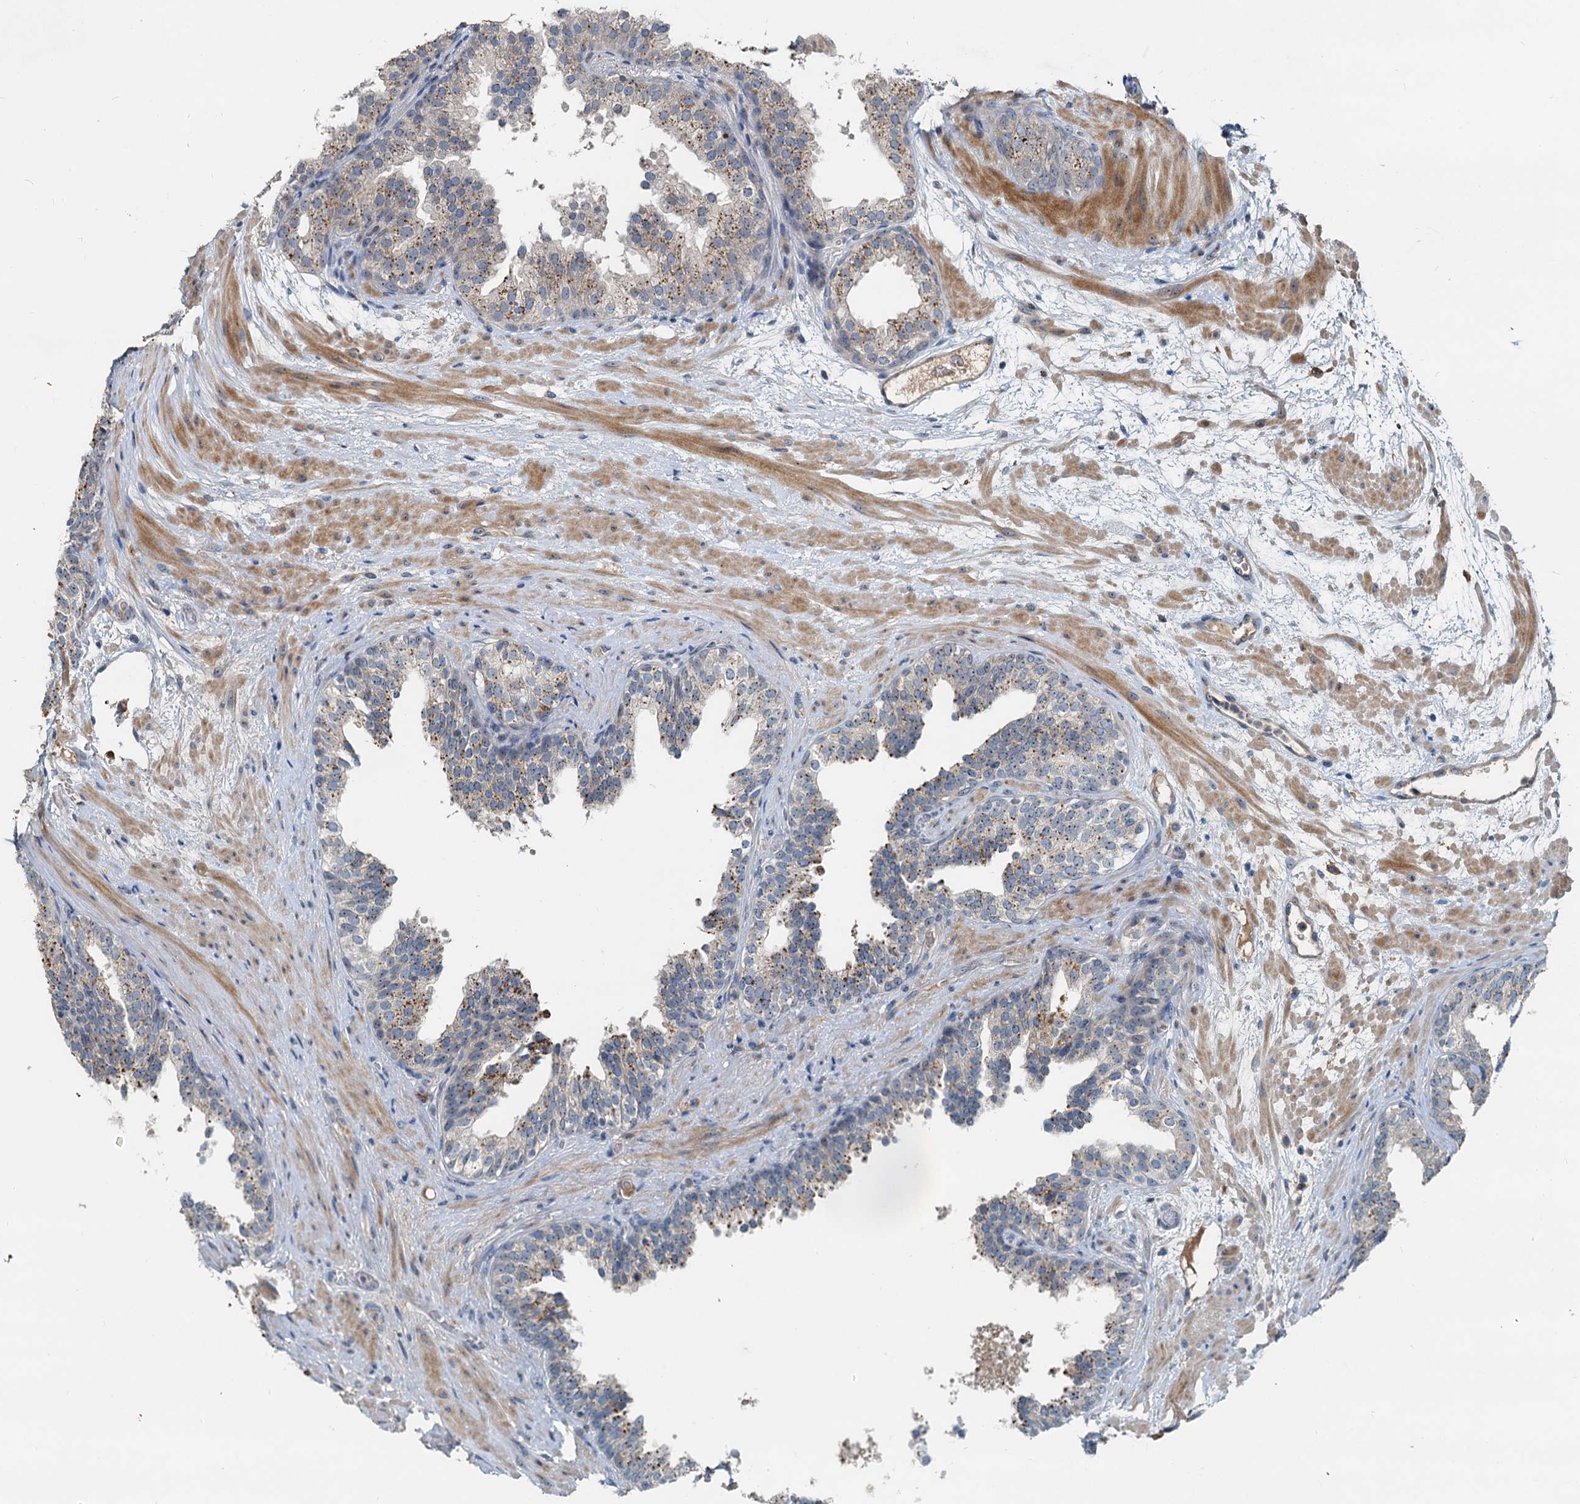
{"staining": {"intensity": "moderate", "quantity": "<25%", "location": "cytoplasmic/membranous"}, "tissue": "prostate cancer", "cell_type": "Tumor cells", "image_type": "cancer", "snomed": [{"axis": "morphology", "description": "Adenocarcinoma, High grade"}, {"axis": "topography", "description": "Prostate"}], "caption": "A micrograph of human high-grade adenocarcinoma (prostate) stained for a protein demonstrates moderate cytoplasmic/membranous brown staining in tumor cells.", "gene": "RGS7BP", "patient": {"sex": "male", "age": 59}}